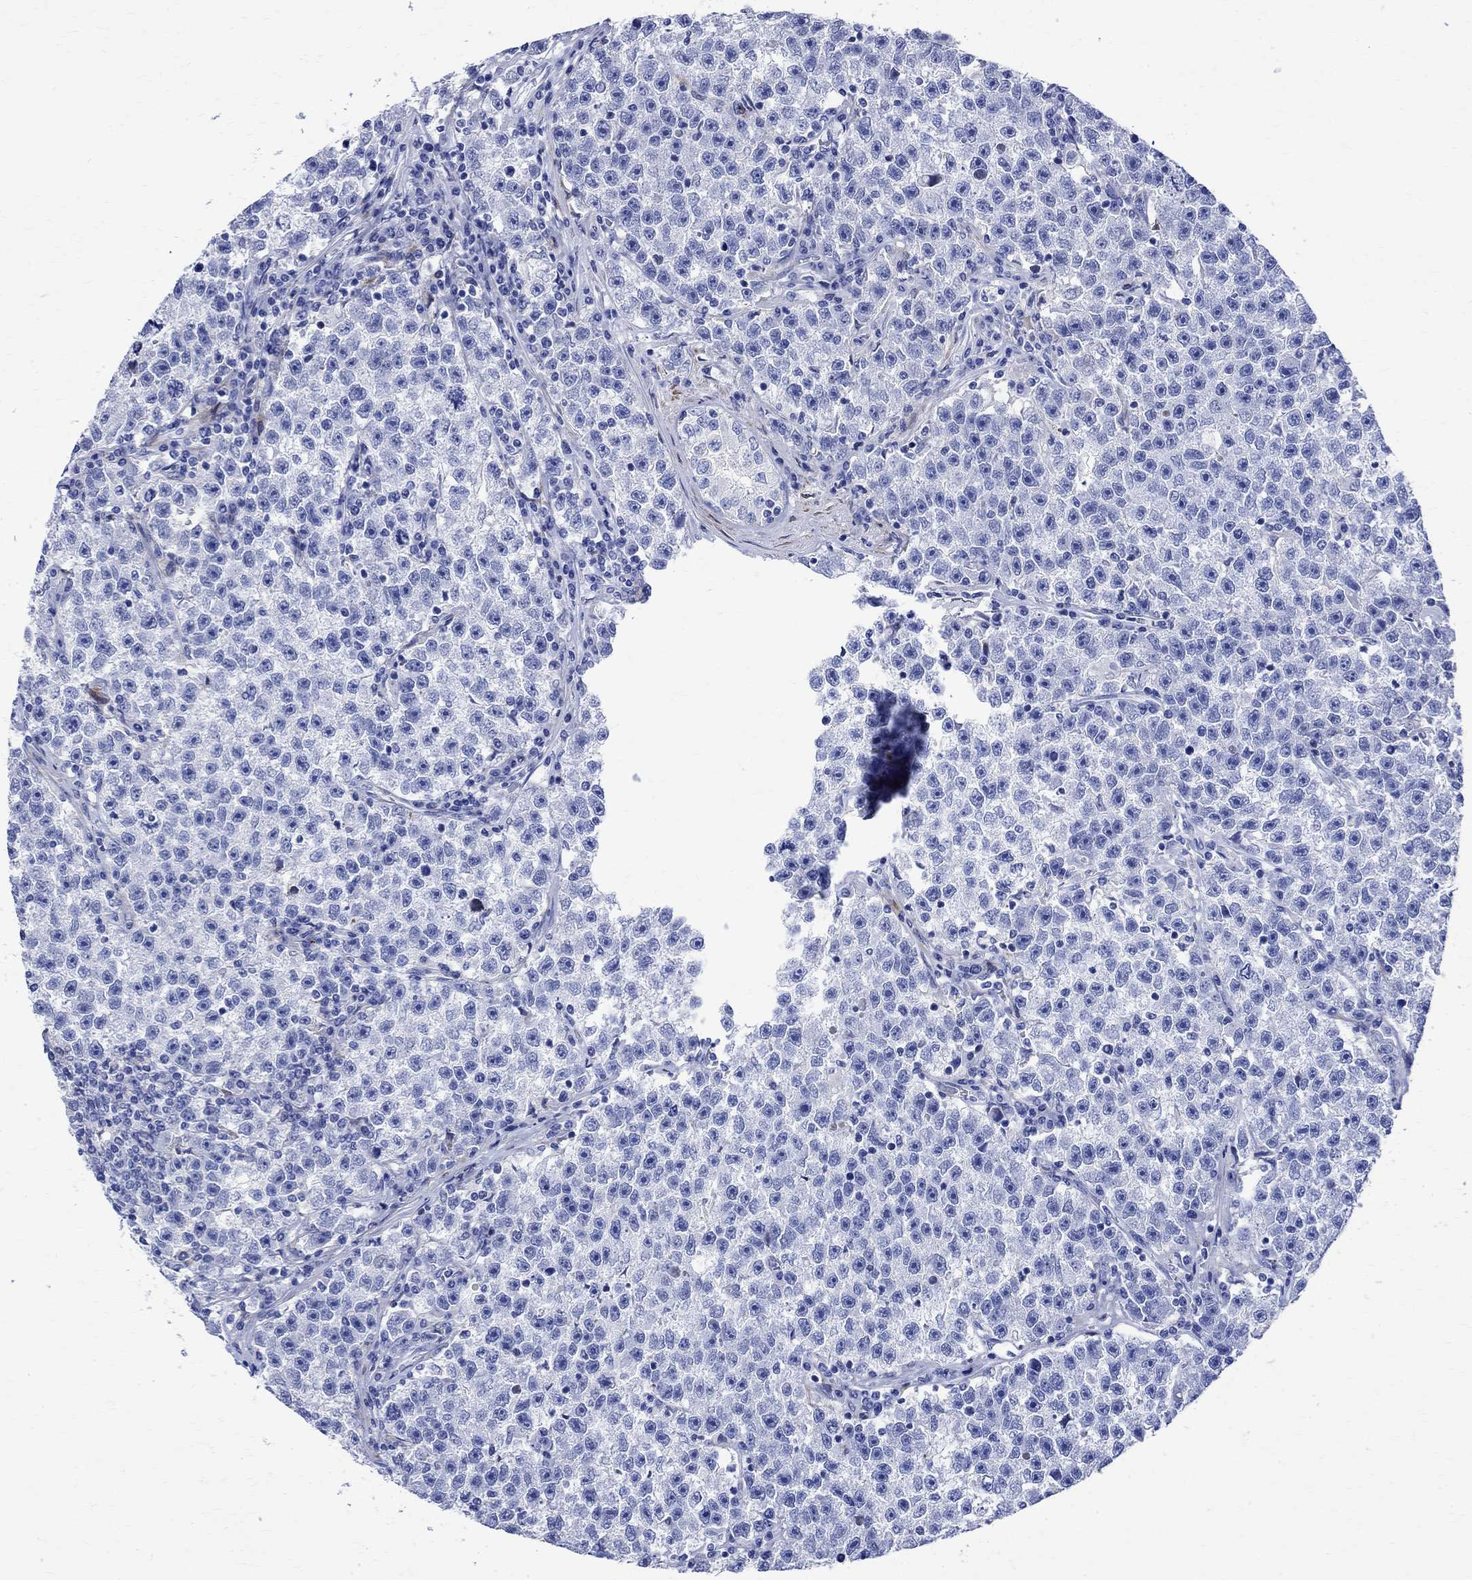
{"staining": {"intensity": "negative", "quantity": "none", "location": "none"}, "tissue": "testis cancer", "cell_type": "Tumor cells", "image_type": "cancer", "snomed": [{"axis": "morphology", "description": "Seminoma, NOS"}, {"axis": "topography", "description": "Testis"}], "caption": "Tumor cells show no significant positivity in testis cancer (seminoma).", "gene": "PARVB", "patient": {"sex": "male", "age": 22}}